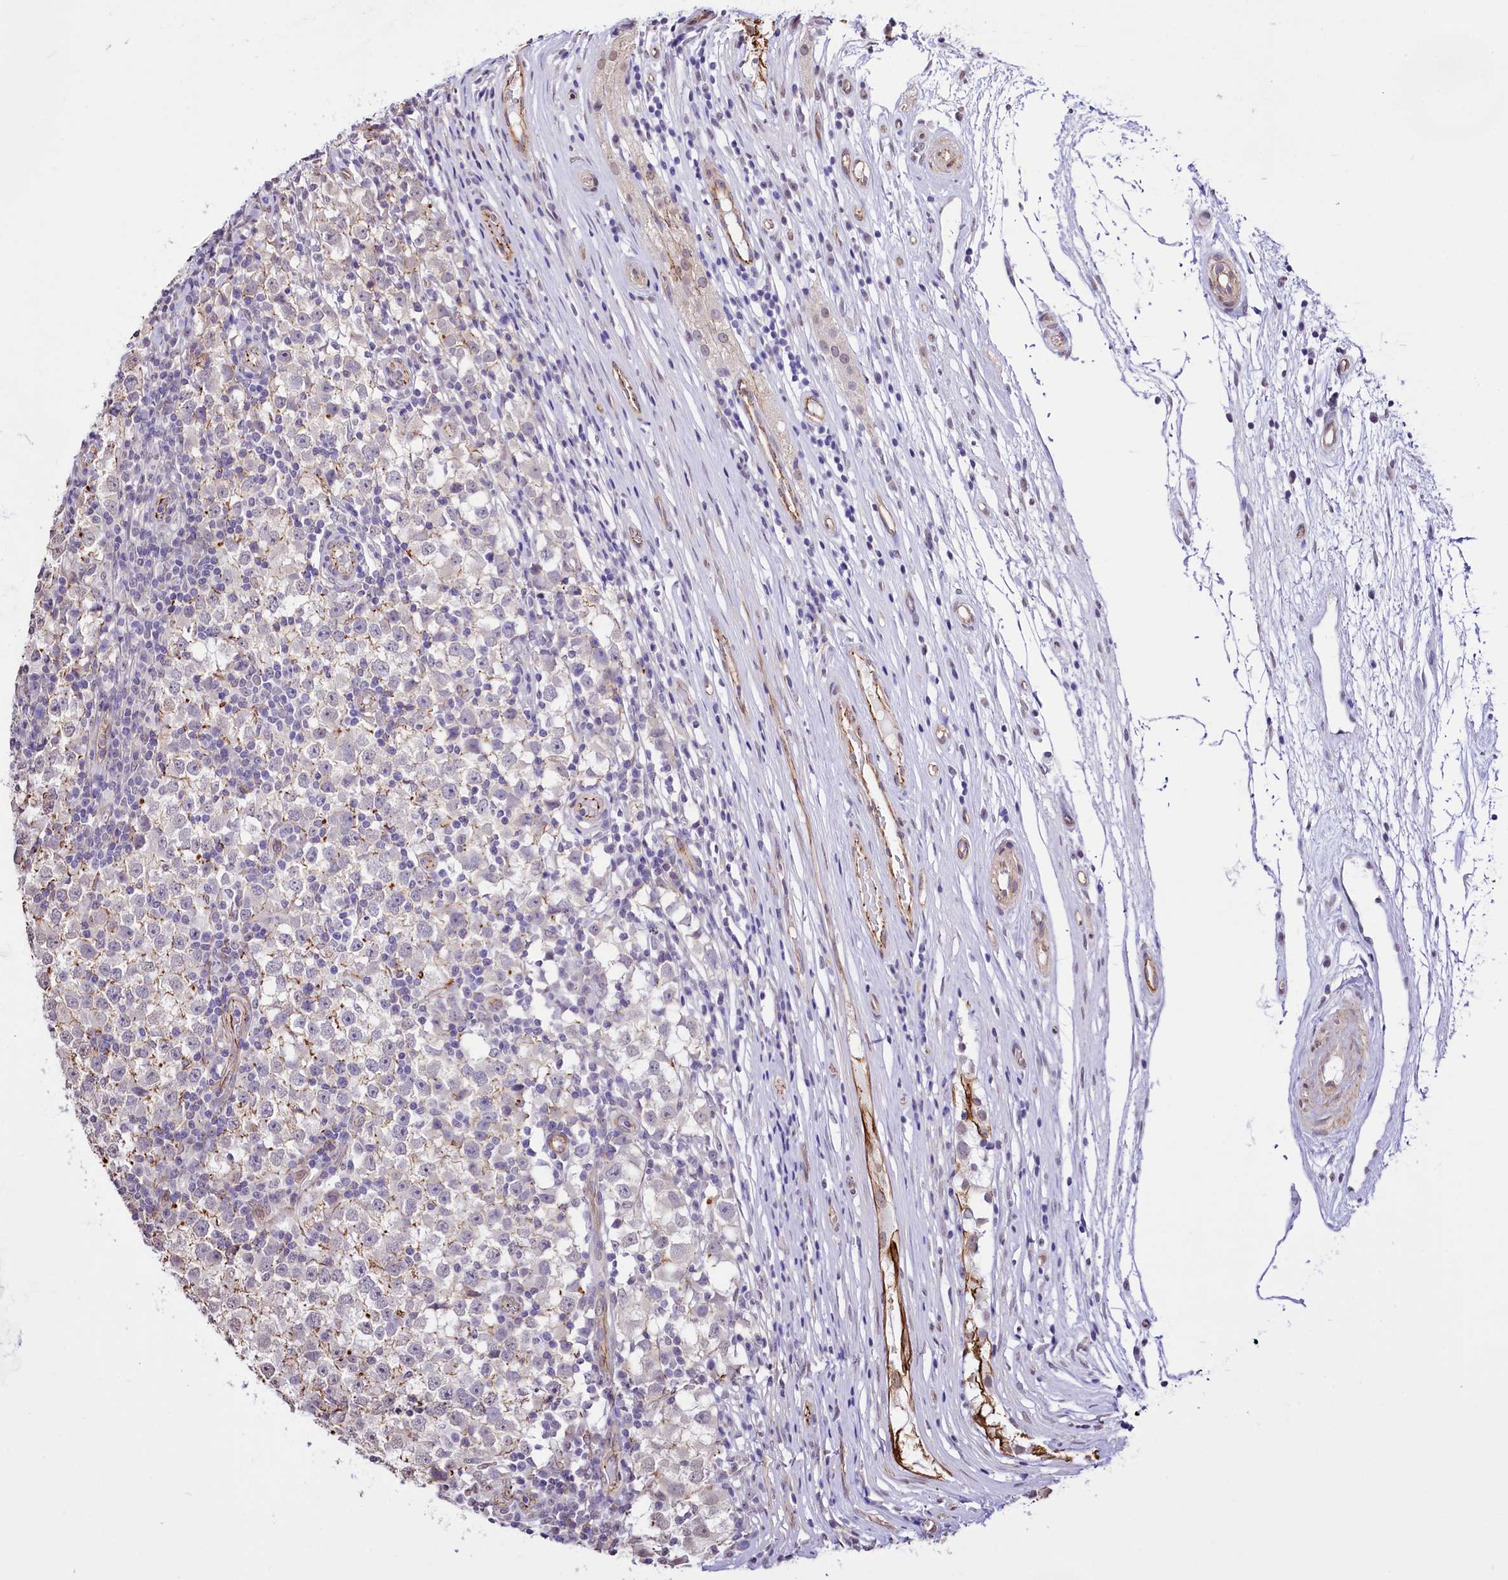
{"staining": {"intensity": "moderate", "quantity": "25%-75%", "location": "cytoplasmic/membranous"}, "tissue": "testis cancer", "cell_type": "Tumor cells", "image_type": "cancer", "snomed": [{"axis": "morphology", "description": "Seminoma, NOS"}, {"axis": "topography", "description": "Testis"}], "caption": "IHC micrograph of testis seminoma stained for a protein (brown), which shows medium levels of moderate cytoplasmic/membranous staining in about 25%-75% of tumor cells.", "gene": "ST7", "patient": {"sex": "male", "age": 65}}